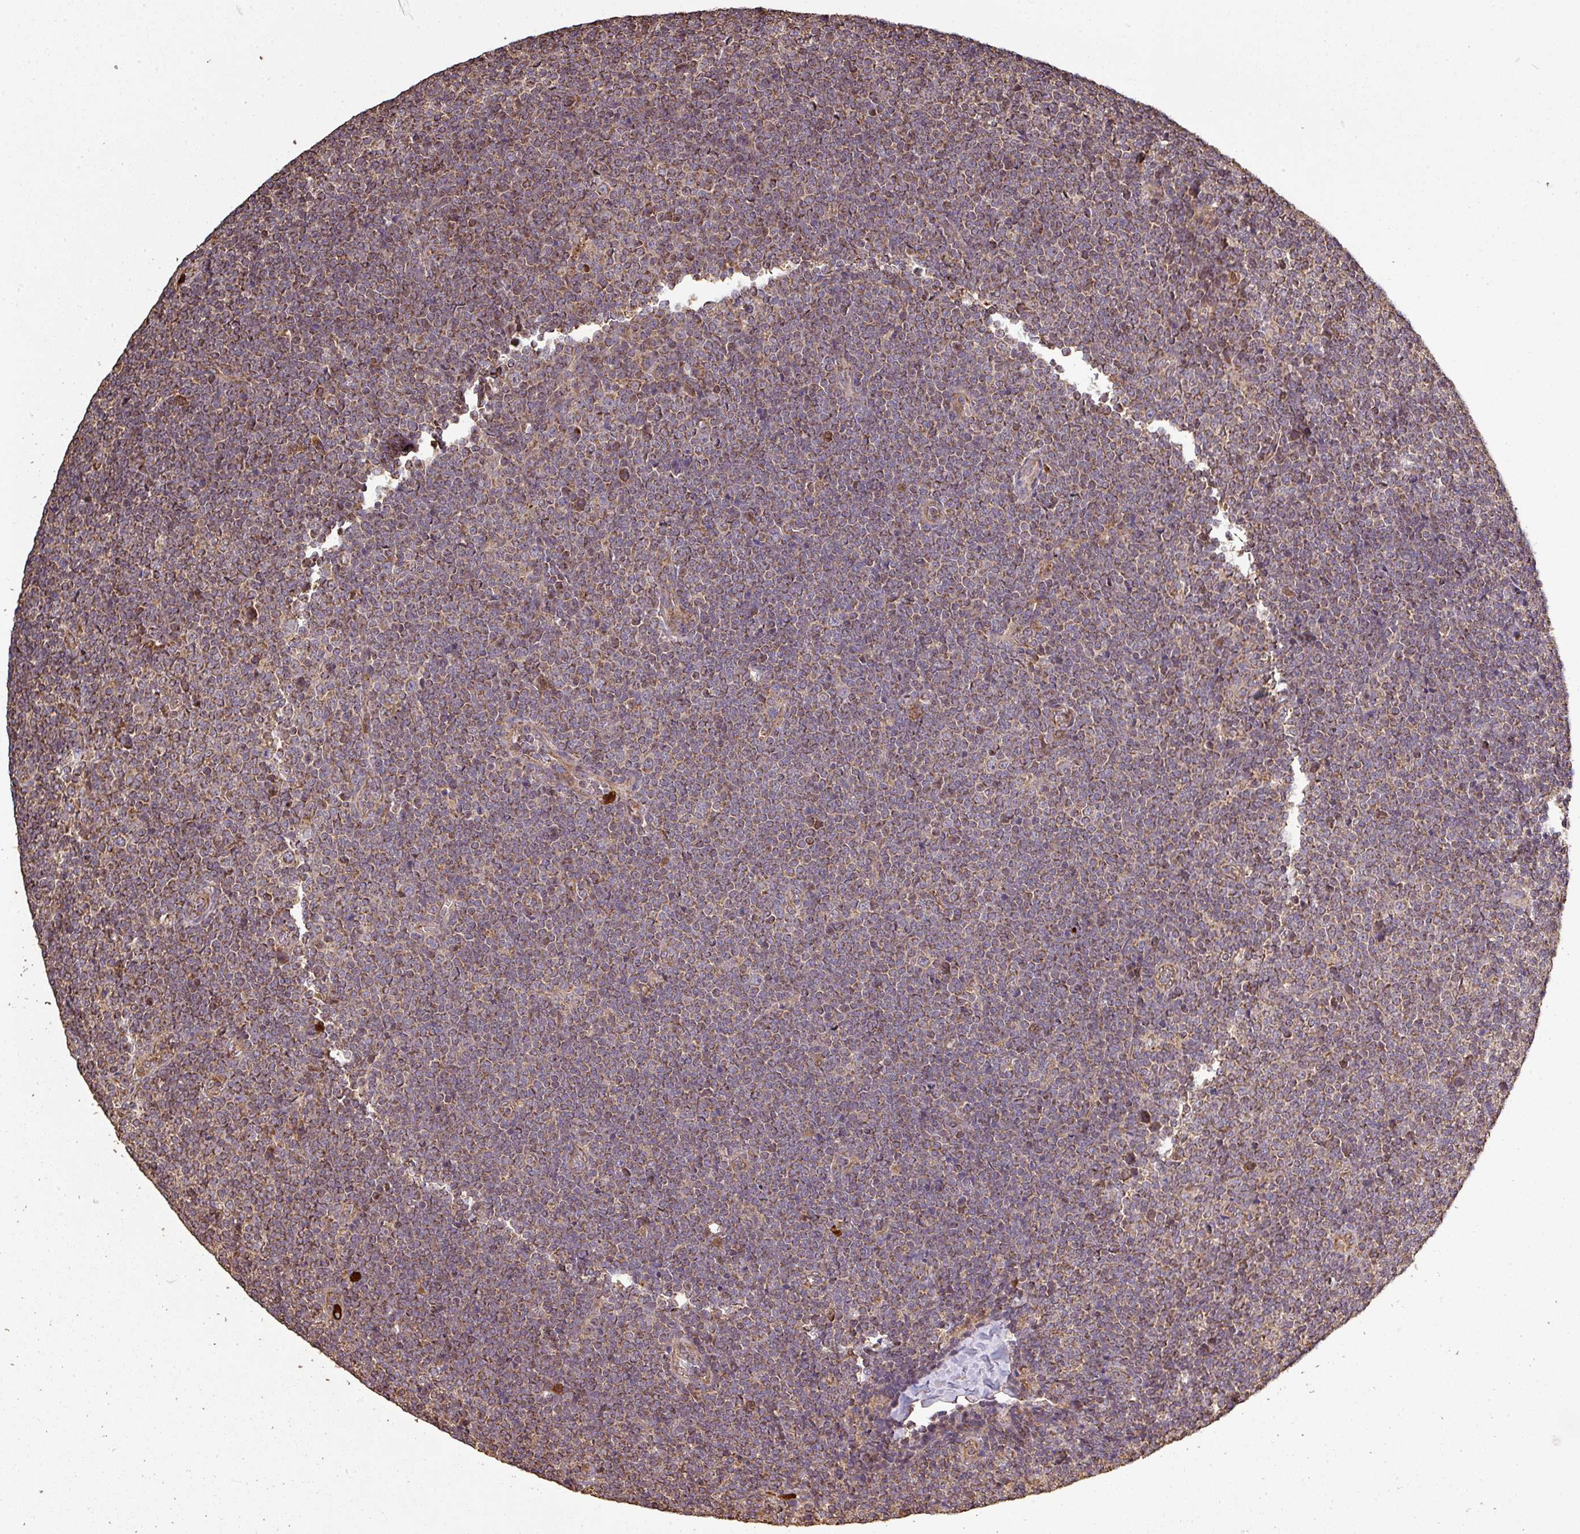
{"staining": {"intensity": "moderate", "quantity": ">75%", "location": "cytoplasmic/membranous"}, "tissue": "lymphoma", "cell_type": "Tumor cells", "image_type": "cancer", "snomed": [{"axis": "morphology", "description": "Malignant lymphoma, non-Hodgkin's type, Low grade"}, {"axis": "topography", "description": "Lymph node"}], "caption": "This is an image of IHC staining of lymphoma, which shows moderate positivity in the cytoplasmic/membranous of tumor cells.", "gene": "PLEKHM1", "patient": {"sex": "male", "age": 48}}